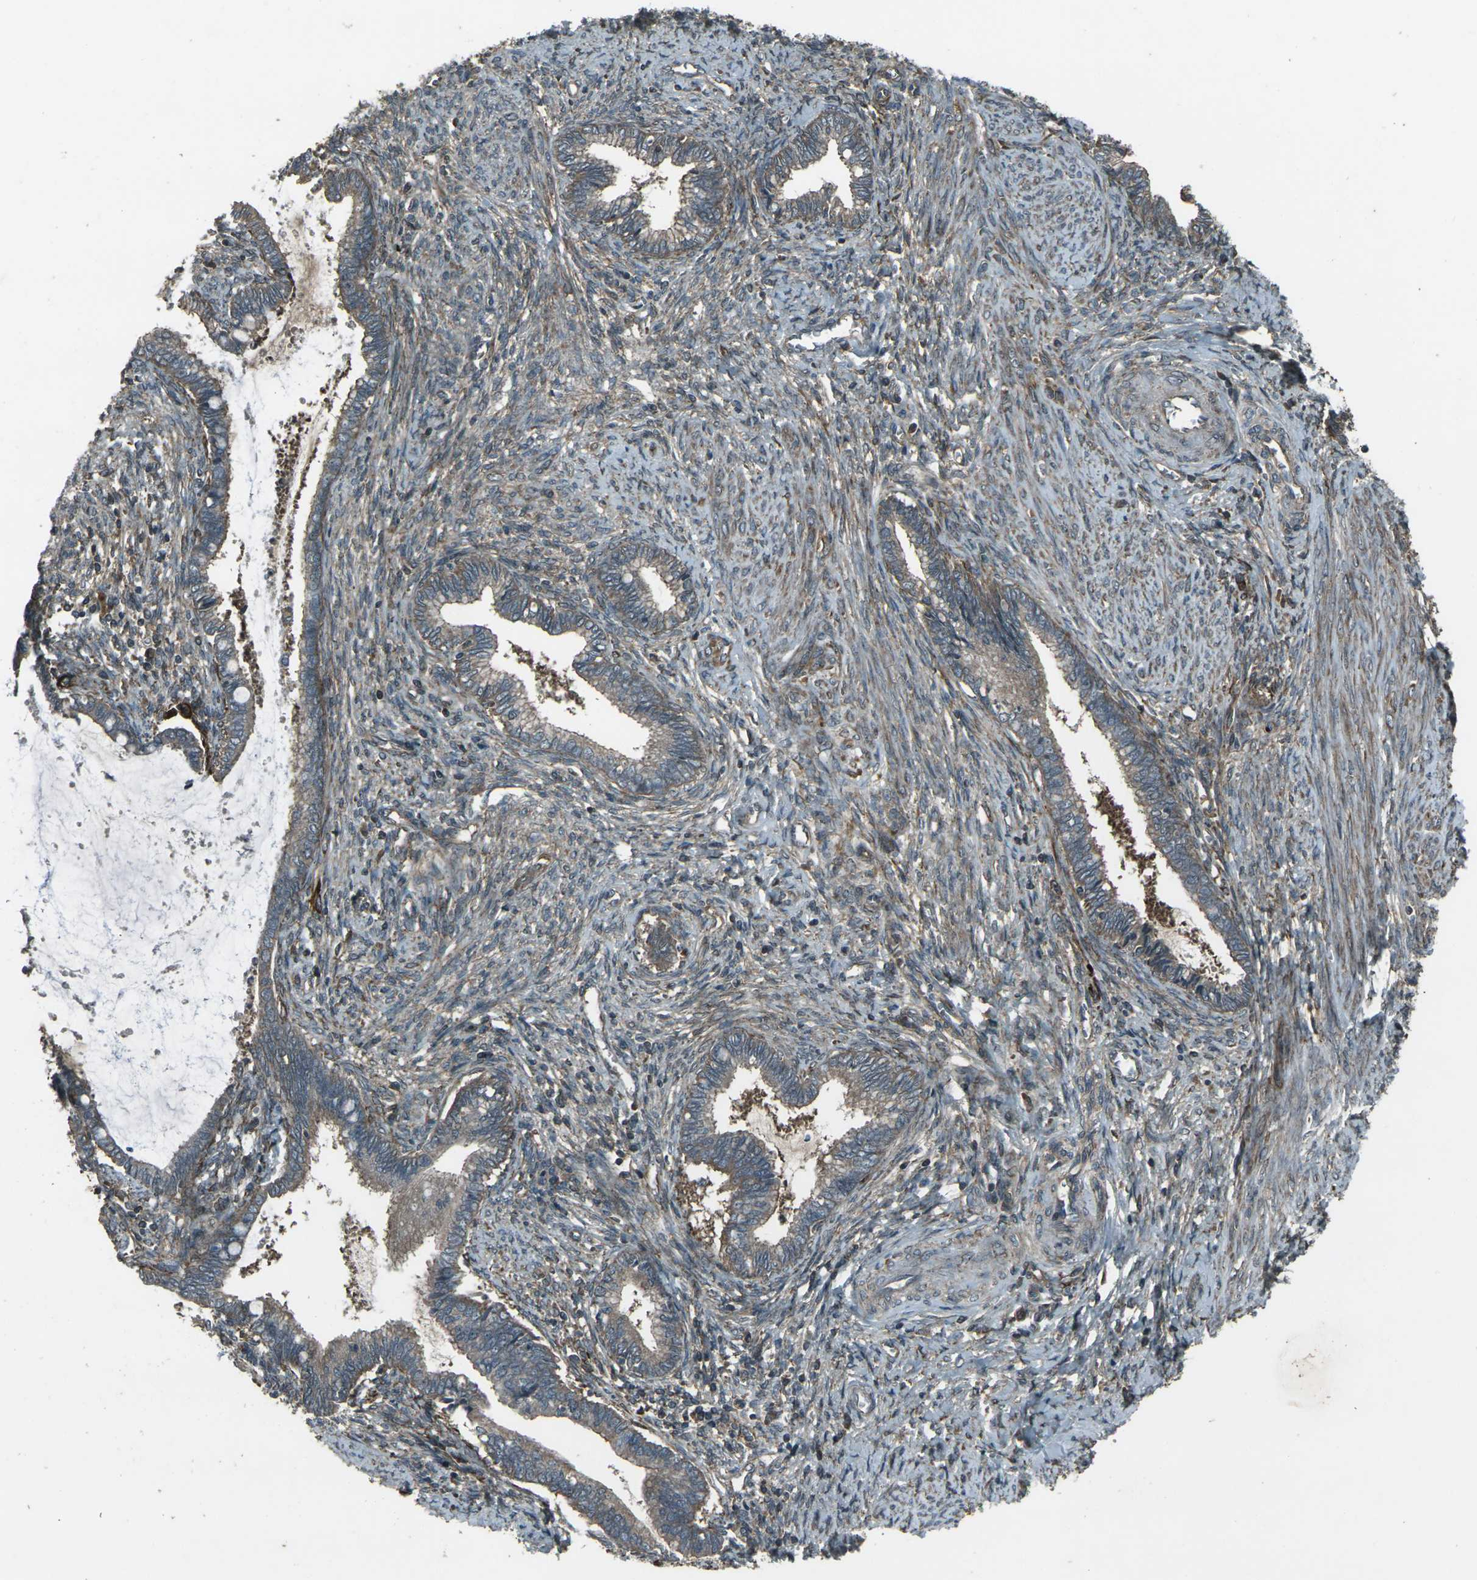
{"staining": {"intensity": "weak", "quantity": ">75%", "location": "cytoplasmic/membranous"}, "tissue": "cervical cancer", "cell_type": "Tumor cells", "image_type": "cancer", "snomed": [{"axis": "morphology", "description": "Adenocarcinoma, NOS"}, {"axis": "topography", "description": "Cervix"}], "caption": "A high-resolution histopathology image shows immunohistochemistry (IHC) staining of cervical cancer (adenocarcinoma), which displays weak cytoplasmic/membranous expression in approximately >75% of tumor cells.", "gene": "LSMEM1", "patient": {"sex": "female", "age": 44}}